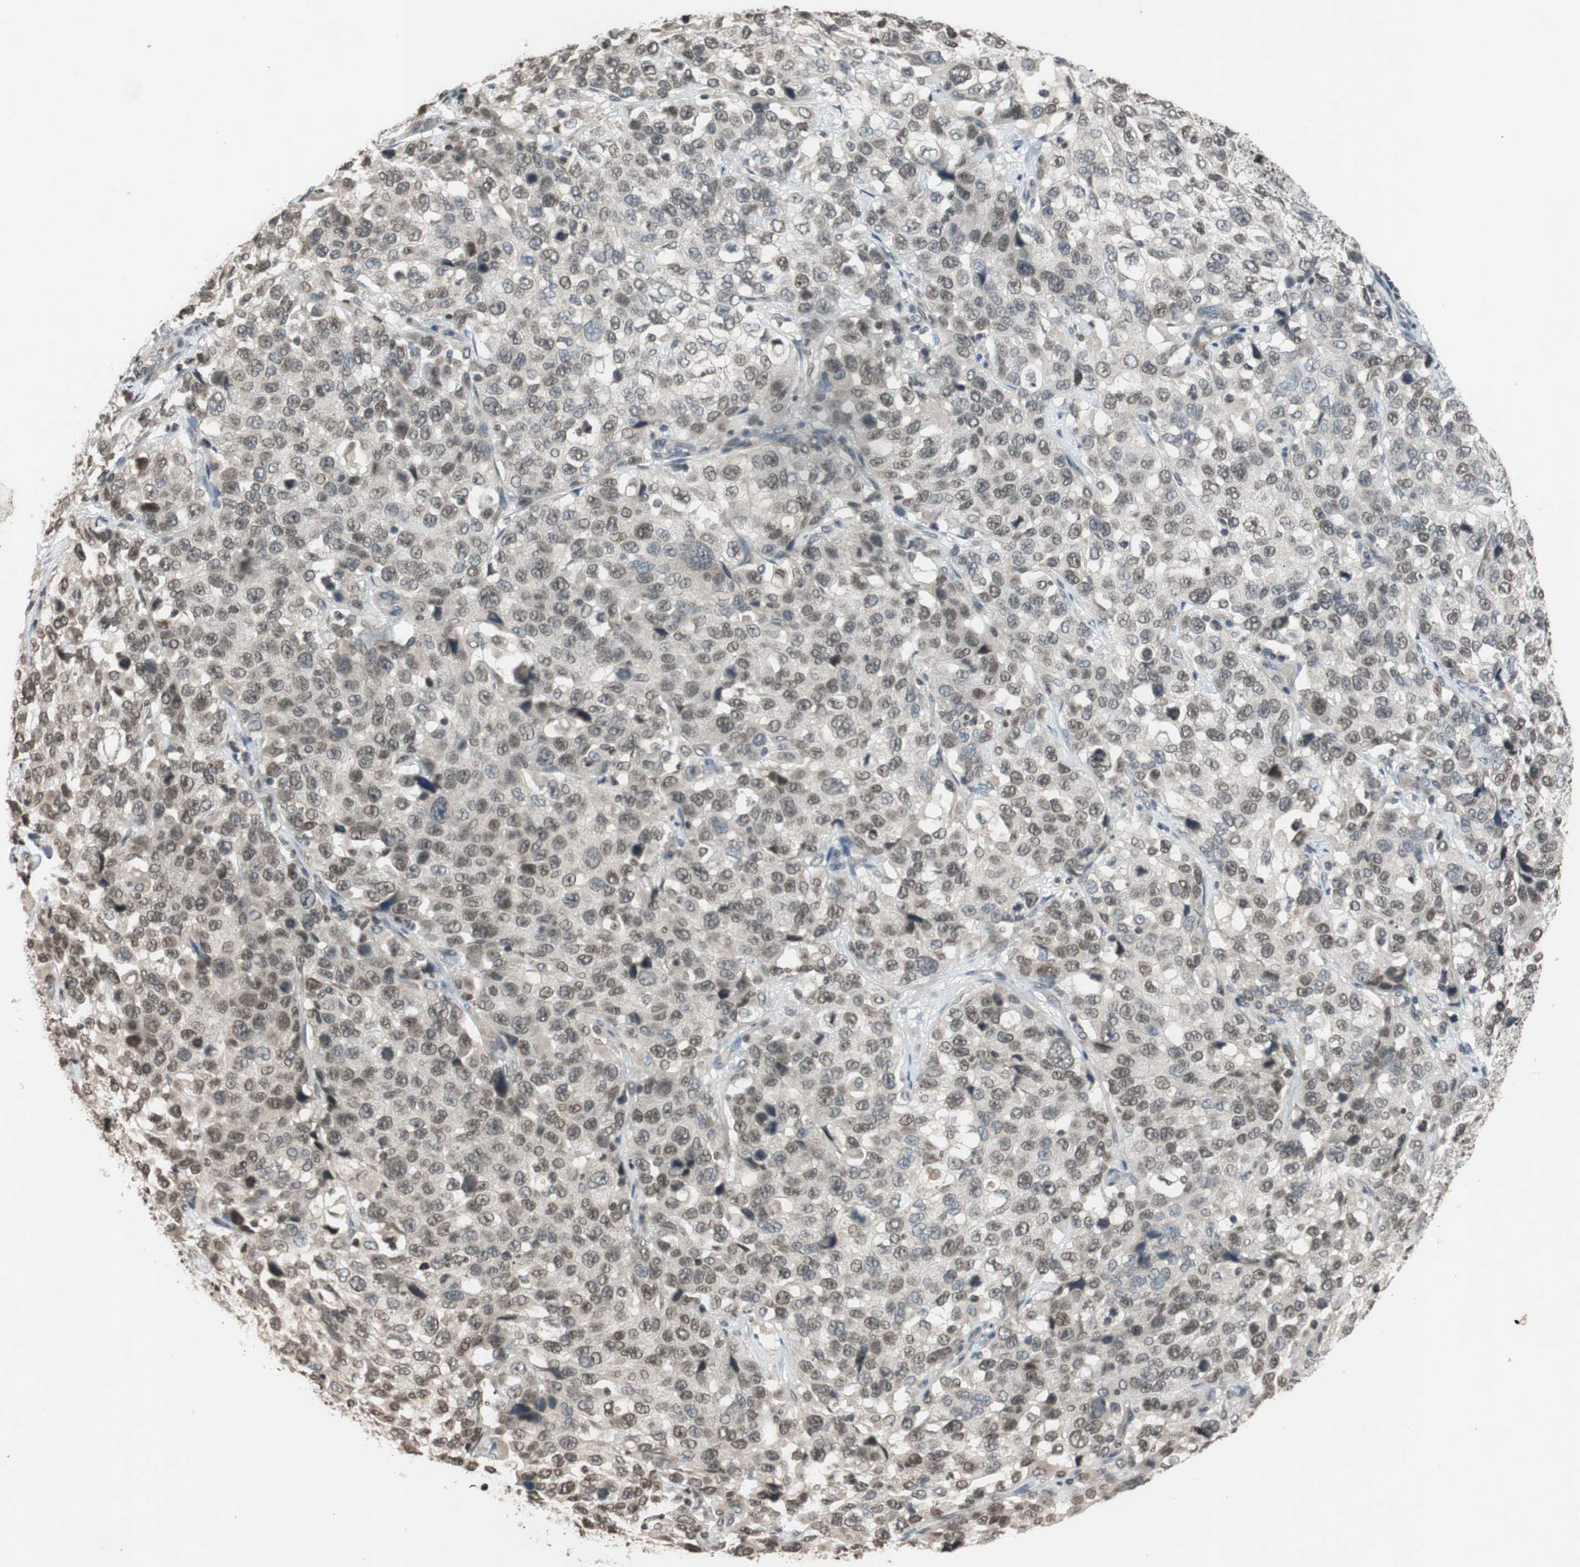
{"staining": {"intensity": "weak", "quantity": "25%-75%", "location": "cytoplasmic/membranous,nuclear"}, "tissue": "stomach cancer", "cell_type": "Tumor cells", "image_type": "cancer", "snomed": [{"axis": "morphology", "description": "Normal tissue, NOS"}, {"axis": "morphology", "description": "Adenocarcinoma, NOS"}, {"axis": "topography", "description": "Stomach"}], "caption": "Adenocarcinoma (stomach) stained for a protein shows weak cytoplasmic/membranous and nuclear positivity in tumor cells.", "gene": "MCM6", "patient": {"sex": "male", "age": 48}}